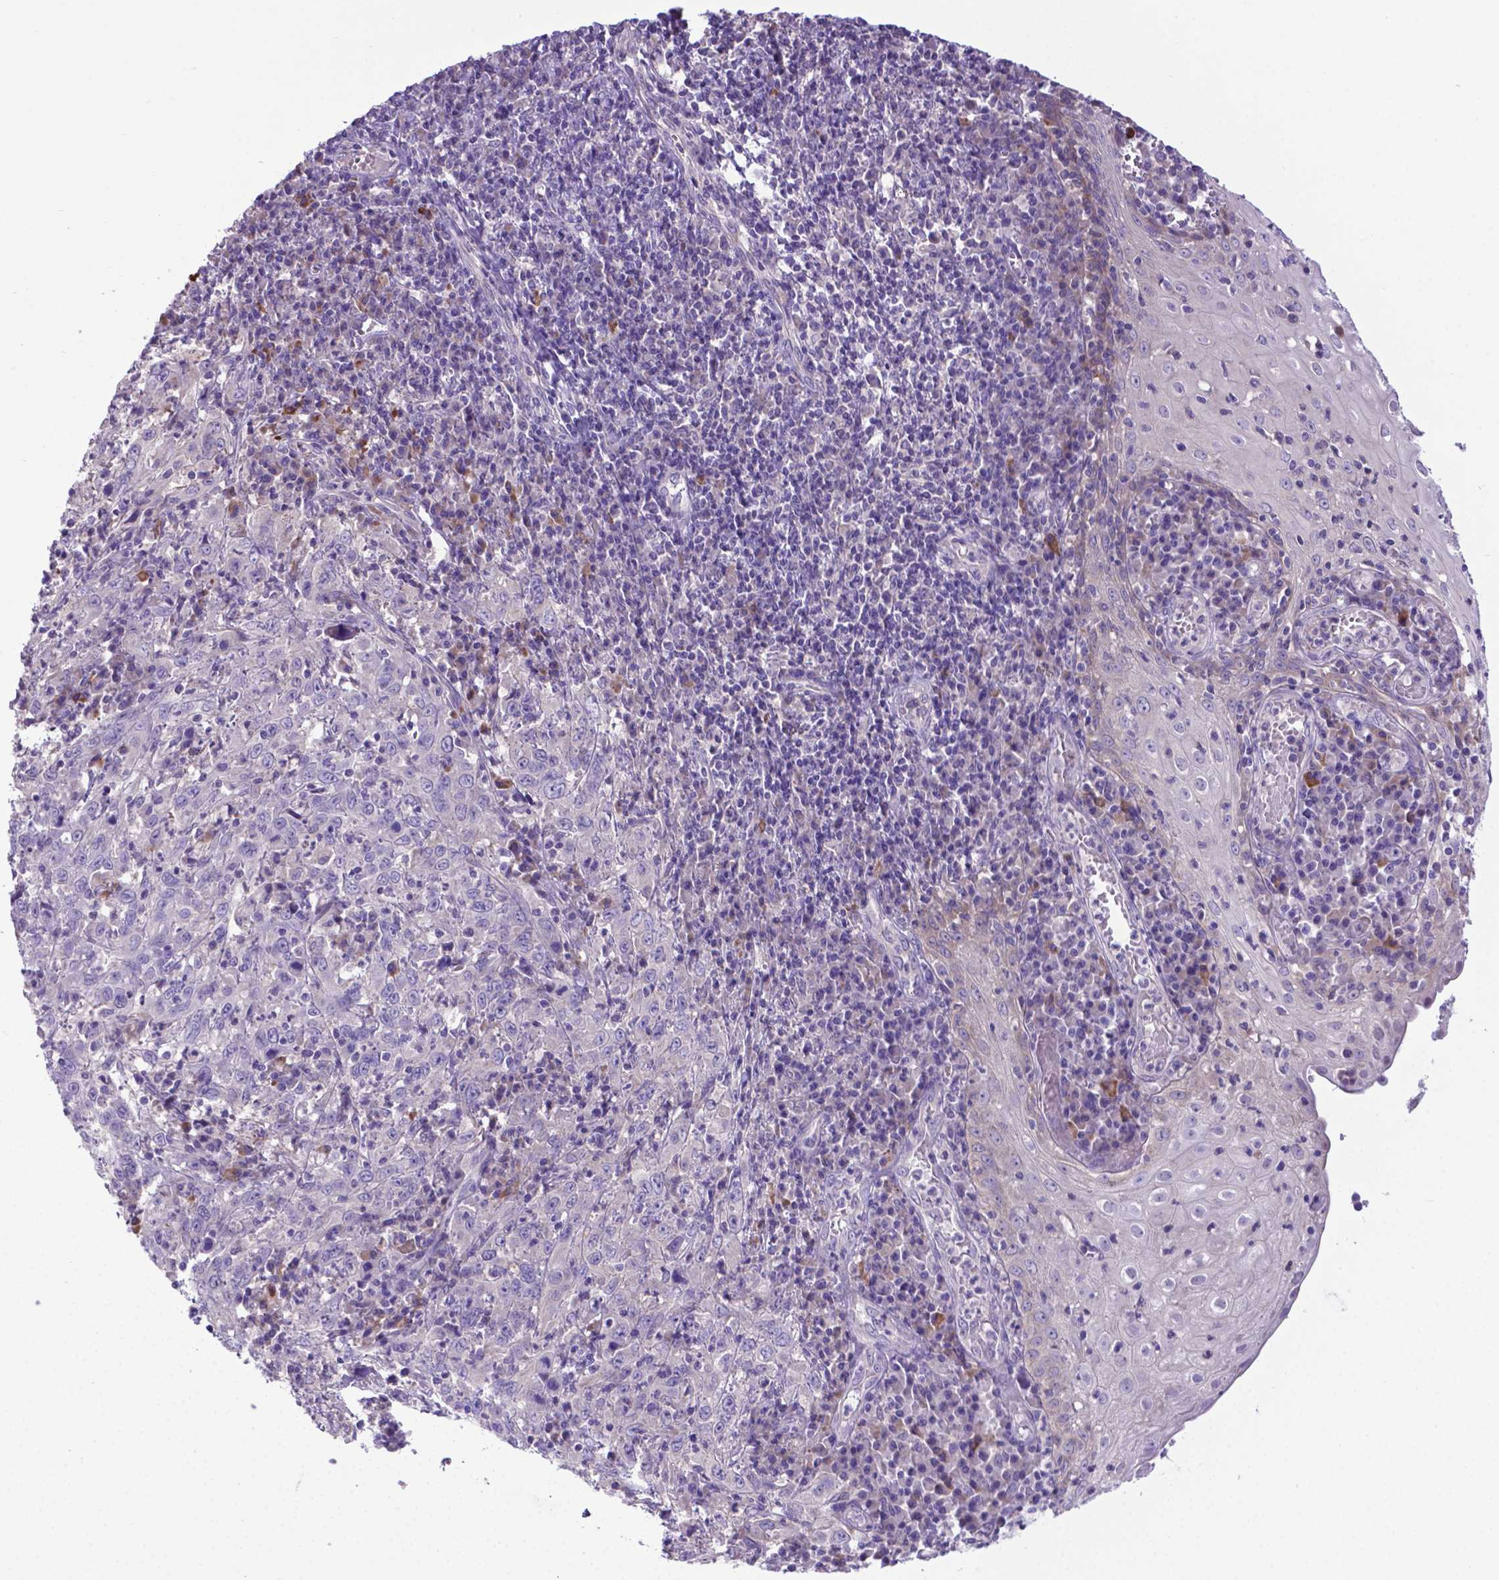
{"staining": {"intensity": "negative", "quantity": "none", "location": "none"}, "tissue": "cervical cancer", "cell_type": "Tumor cells", "image_type": "cancer", "snomed": [{"axis": "morphology", "description": "Squamous cell carcinoma, NOS"}, {"axis": "topography", "description": "Cervix"}], "caption": "A photomicrograph of human cervical cancer (squamous cell carcinoma) is negative for staining in tumor cells.", "gene": "ADRA2B", "patient": {"sex": "female", "age": 46}}